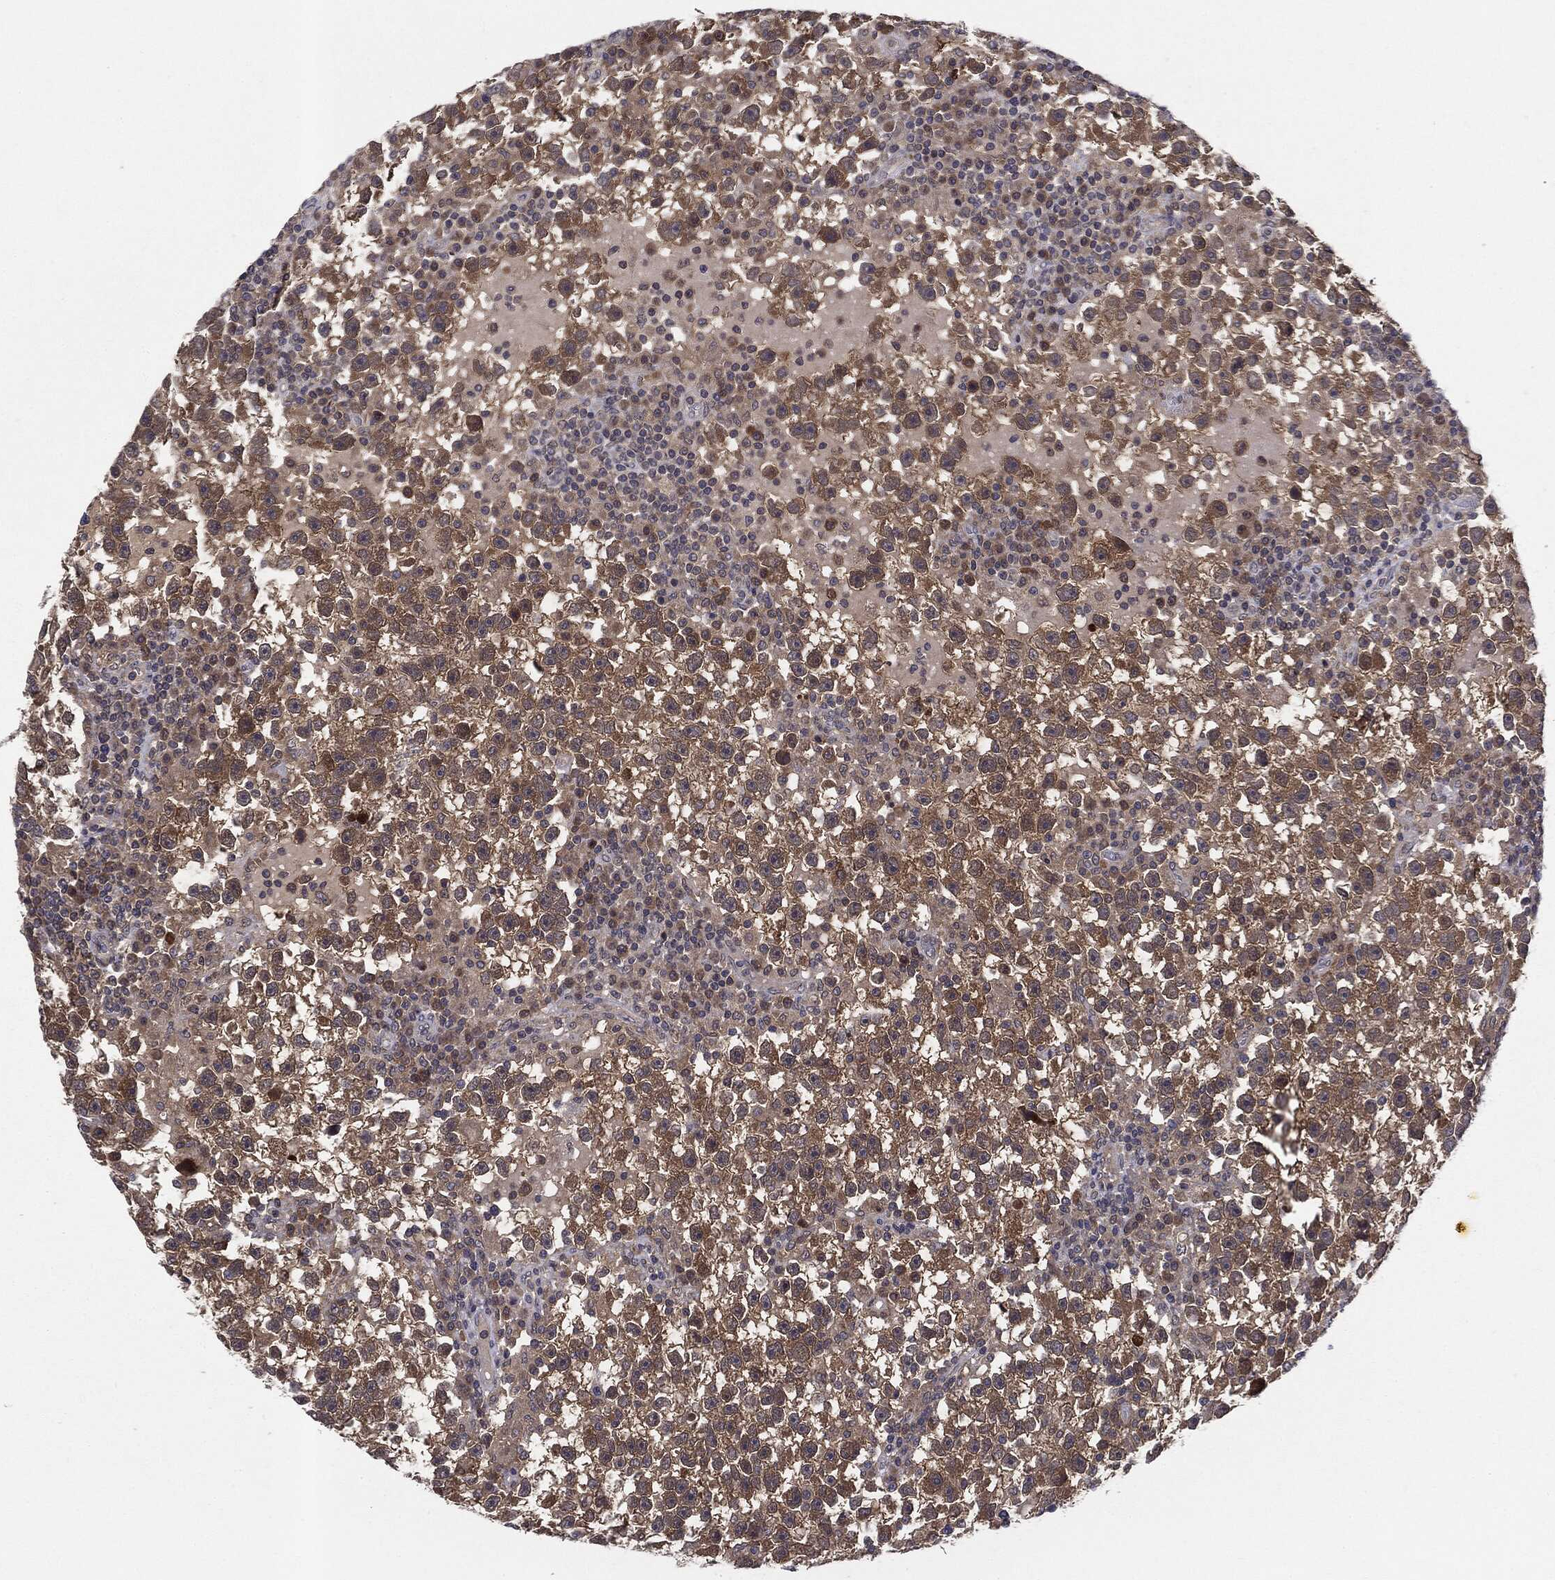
{"staining": {"intensity": "moderate", "quantity": ">75%", "location": "cytoplasmic/membranous"}, "tissue": "testis cancer", "cell_type": "Tumor cells", "image_type": "cancer", "snomed": [{"axis": "morphology", "description": "Seminoma, NOS"}, {"axis": "topography", "description": "Testis"}], "caption": "About >75% of tumor cells in human testis seminoma demonstrate moderate cytoplasmic/membranous protein positivity as visualized by brown immunohistochemical staining.", "gene": "KRT7", "patient": {"sex": "male", "age": 47}}